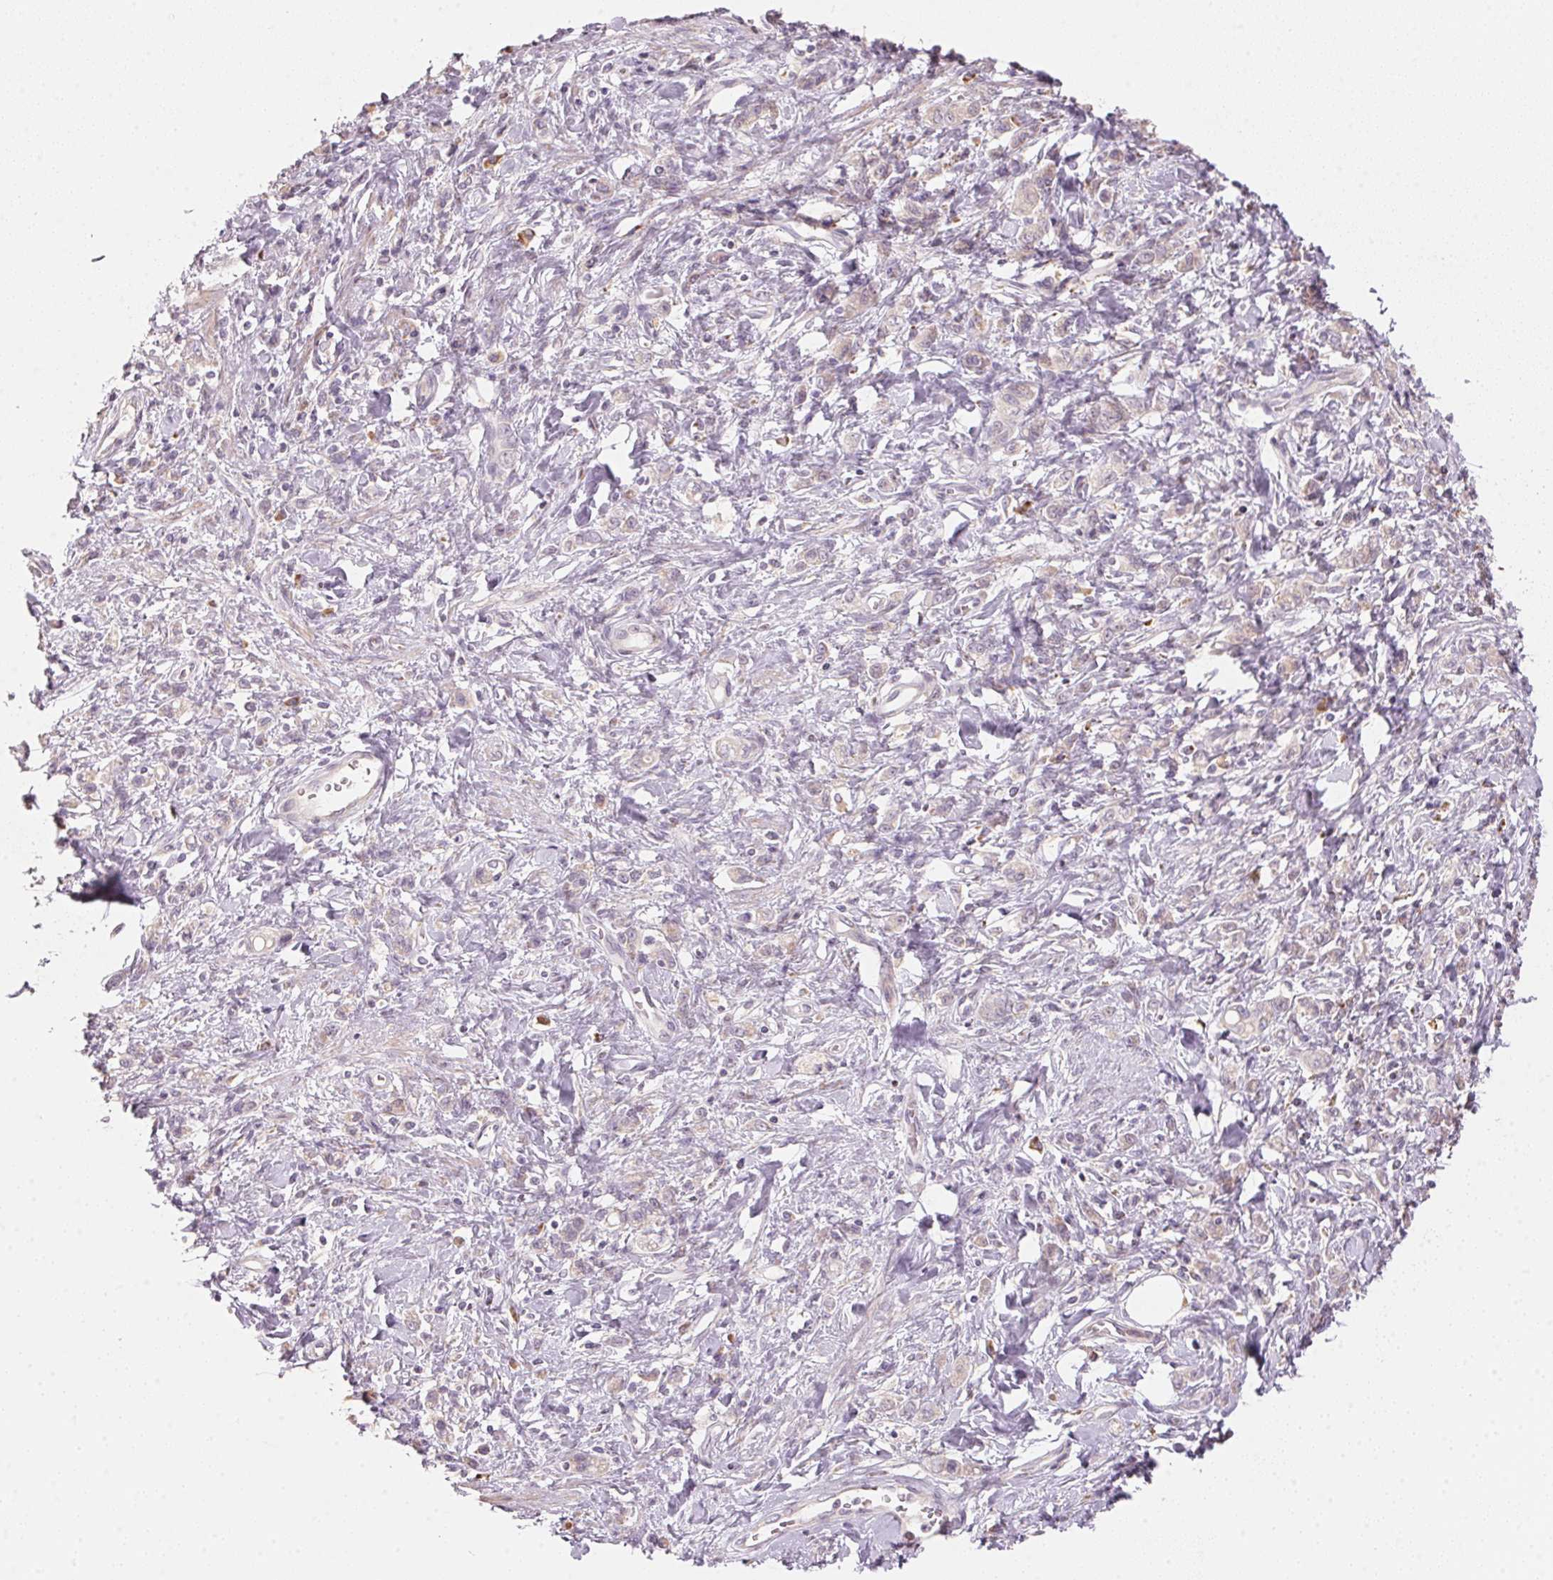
{"staining": {"intensity": "negative", "quantity": "none", "location": "none"}, "tissue": "stomach cancer", "cell_type": "Tumor cells", "image_type": "cancer", "snomed": [{"axis": "morphology", "description": "Adenocarcinoma, NOS"}, {"axis": "topography", "description": "Stomach"}], "caption": "IHC of human stomach adenocarcinoma exhibits no positivity in tumor cells.", "gene": "BLOC1S2", "patient": {"sex": "male", "age": 77}}